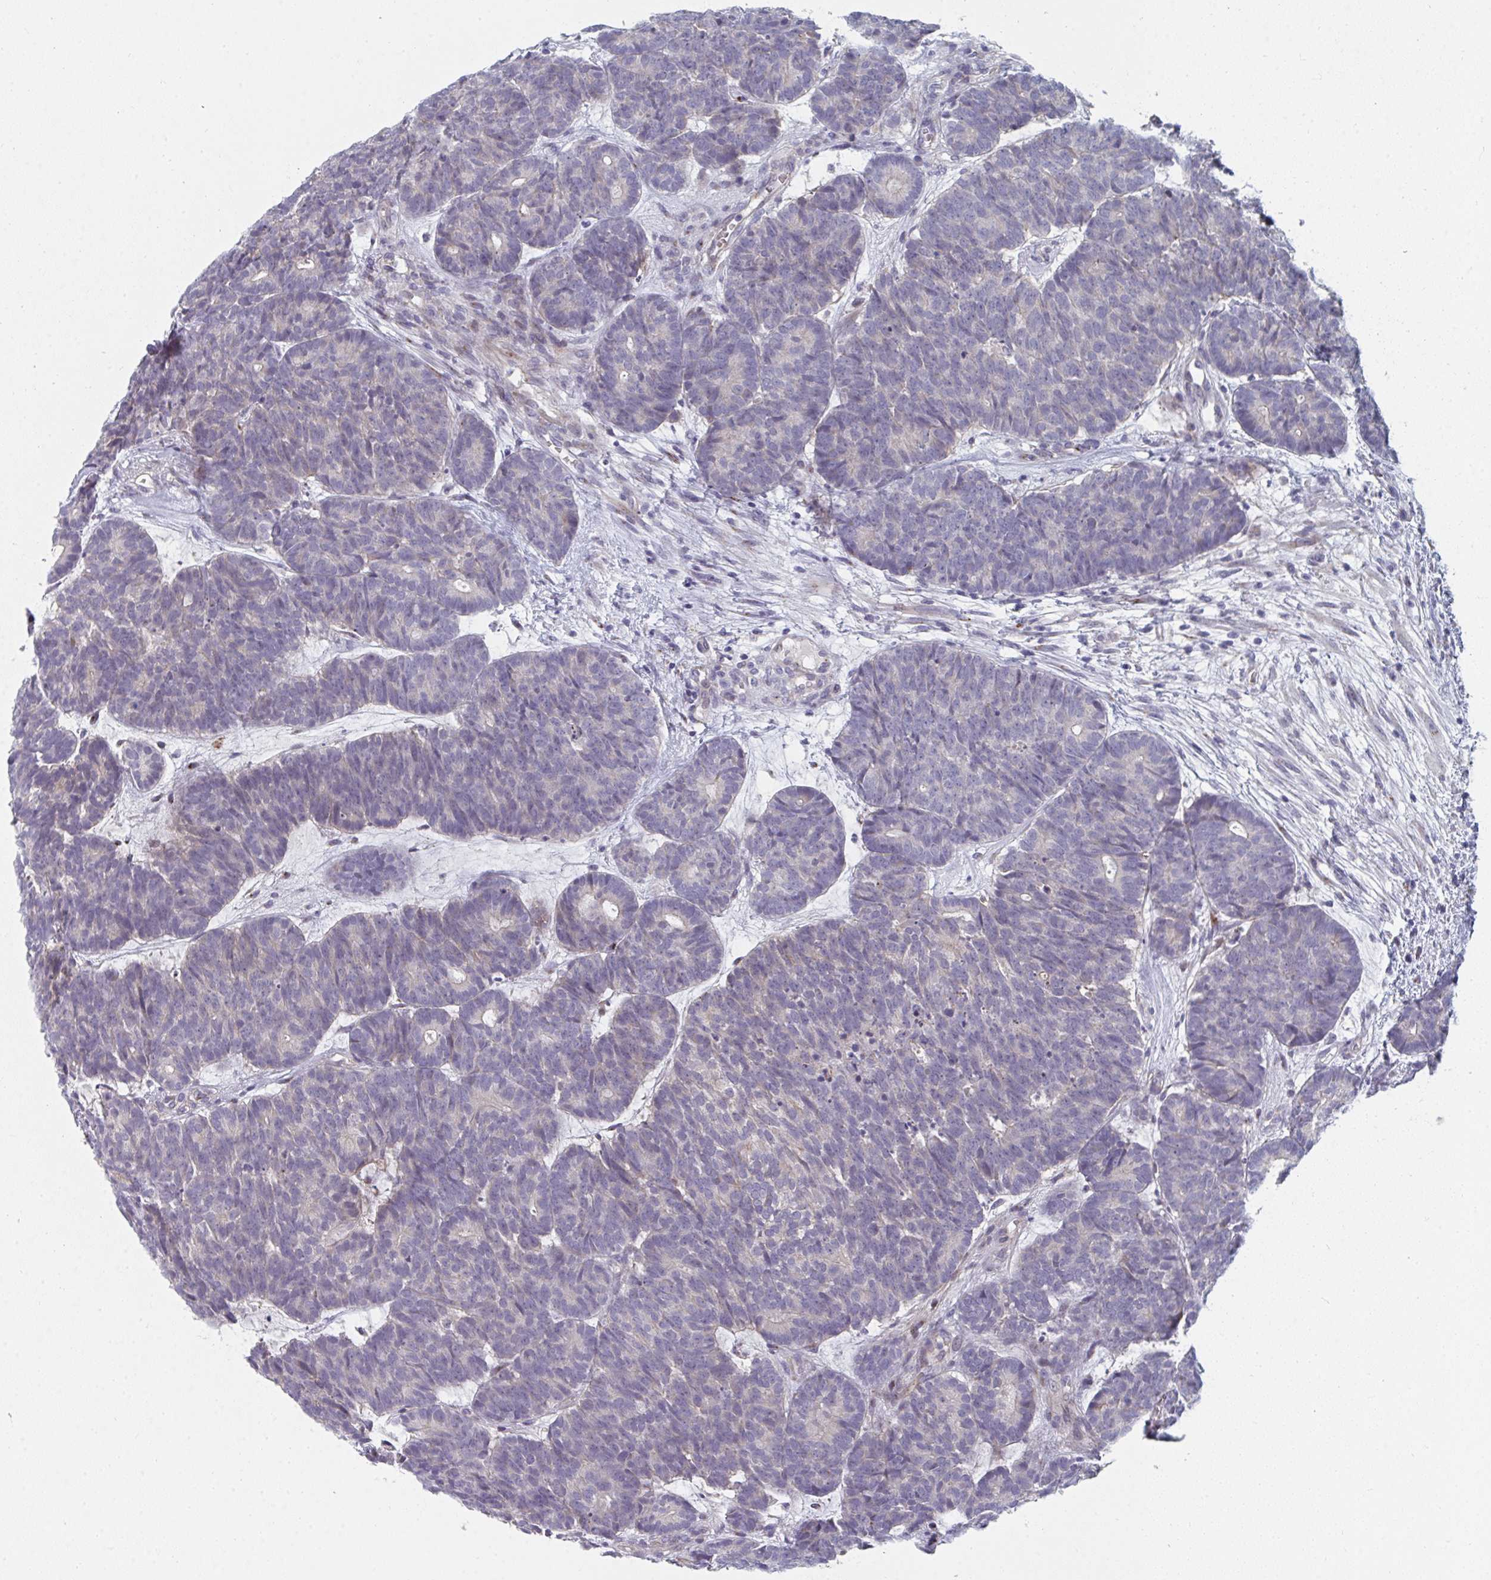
{"staining": {"intensity": "negative", "quantity": "none", "location": "none"}, "tissue": "head and neck cancer", "cell_type": "Tumor cells", "image_type": "cancer", "snomed": [{"axis": "morphology", "description": "Adenocarcinoma, NOS"}, {"axis": "topography", "description": "Head-Neck"}], "caption": "Photomicrograph shows no protein expression in tumor cells of head and neck cancer tissue. (Brightfield microscopy of DAB IHC at high magnification).", "gene": "PSMG1", "patient": {"sex": "female", "age": 81}}